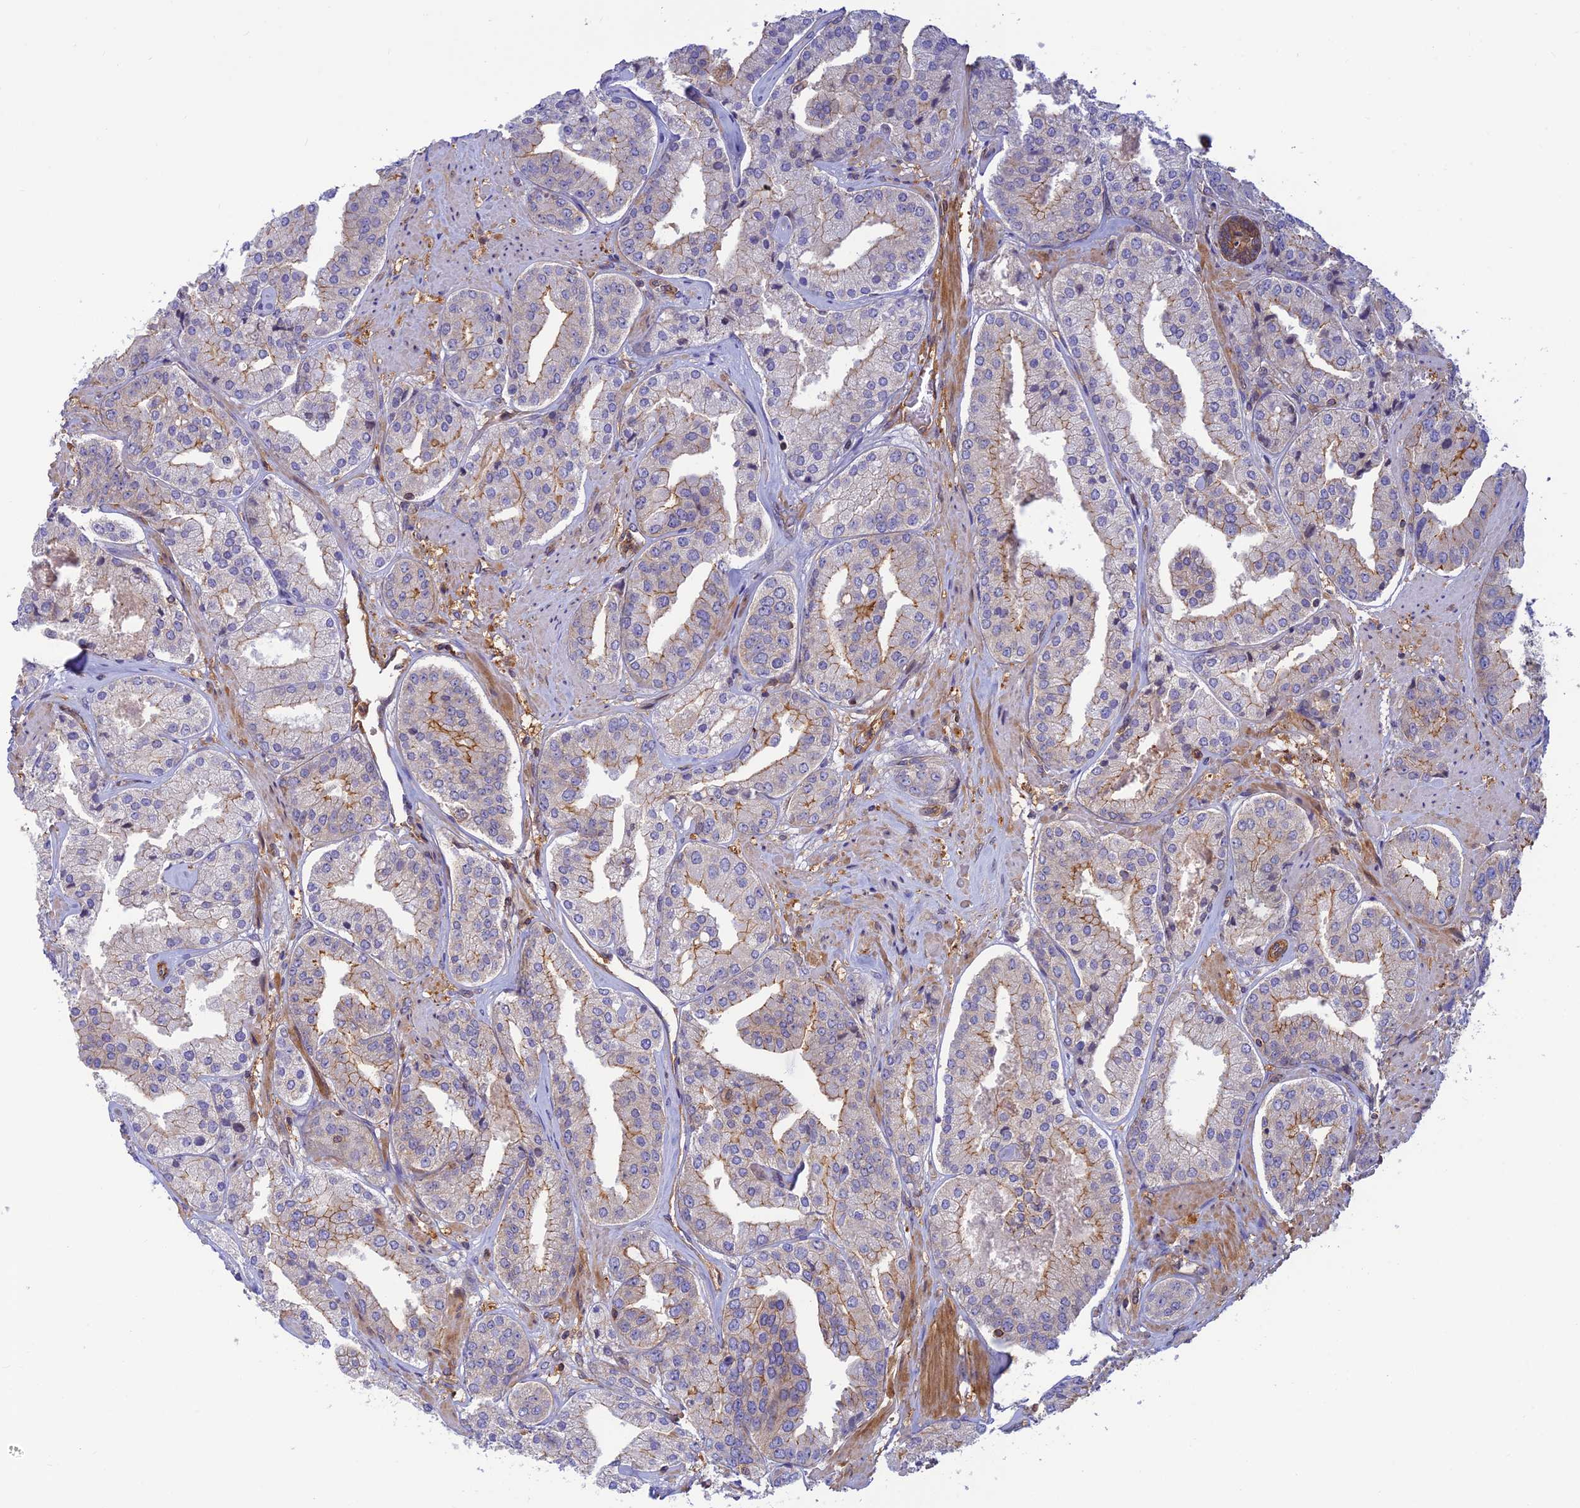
{"staining": {"intensity": "weak", "quantity": "<25%", "location": "cytoplasmic/membranous"}, "tissue": "prostate cancer", "cell_type": "Tumor cells", "image_type": "cancer", "snomed": [{"axis": "morphology", "description": "Adenocarcinoma, High grade"}, {"axis": "topography", "description": "Prostate"}], "caption": "Immunohistochemical staining of human prostate high-grade adenocarcinoma shows no significant expression in tumor cells.", "gene": "PPP1R12C", "patient": {"sex": "male", "age": 63}}